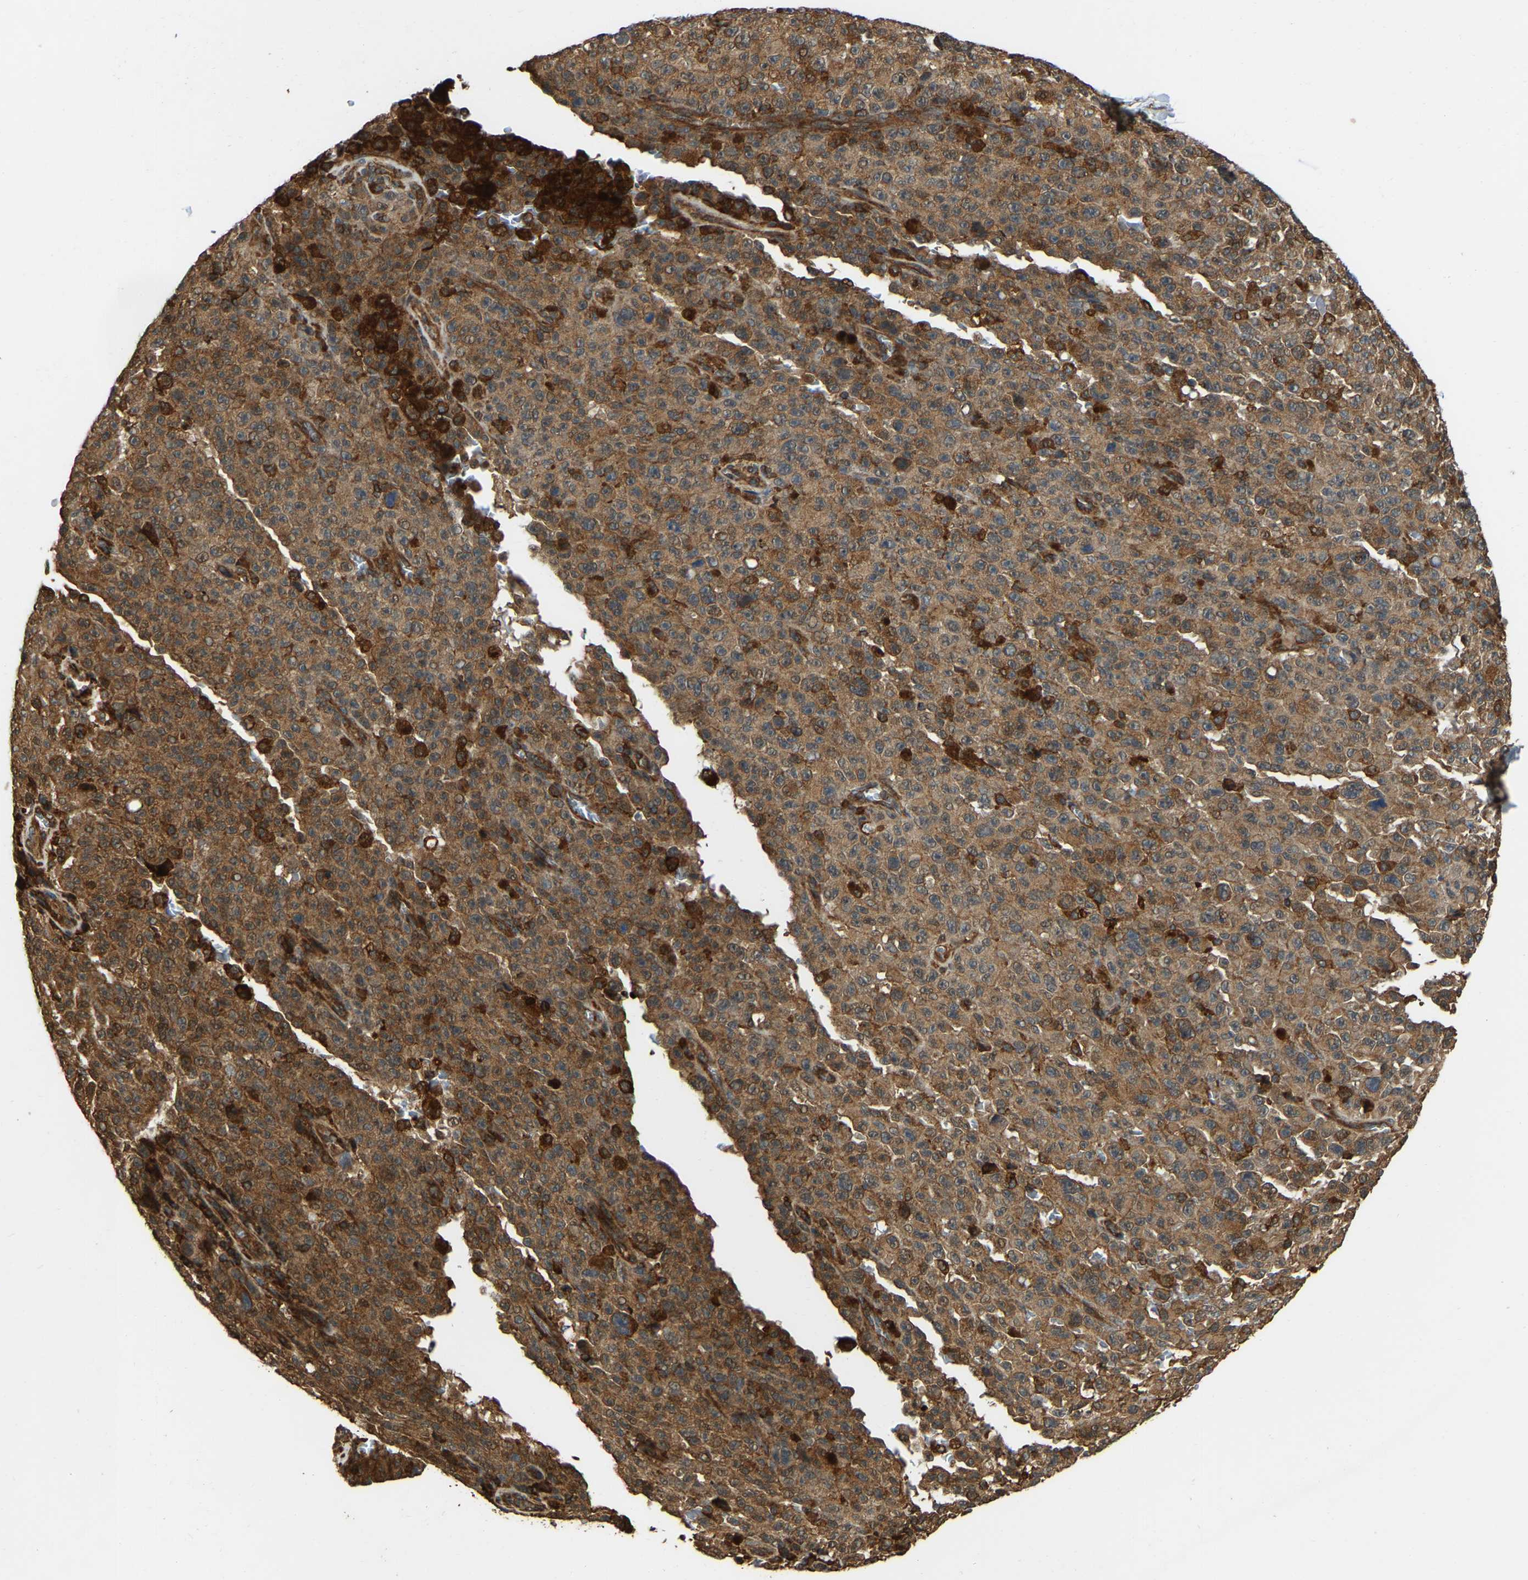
{"staining": {"intensity": "moderate", "quantity": ">75%", "location": "cytoplasmic/membranous"}, "tissue": "melanoma", "cell_type": "Tumor cells", "image_type": "cancer", "snomed": [{"axis": "morphology", "description": "Malignant melanoma, NOS"}, {"axis": "topography", "description": "Skin"}], "caption": "Human malignant melanoma stained for a protein (brown) displays moderate cytoplasmic/membranous positive staining in about >75% of tumor cells.", "gene": "SAMD9L", "patient": {"sex": "female", "age": 82}}